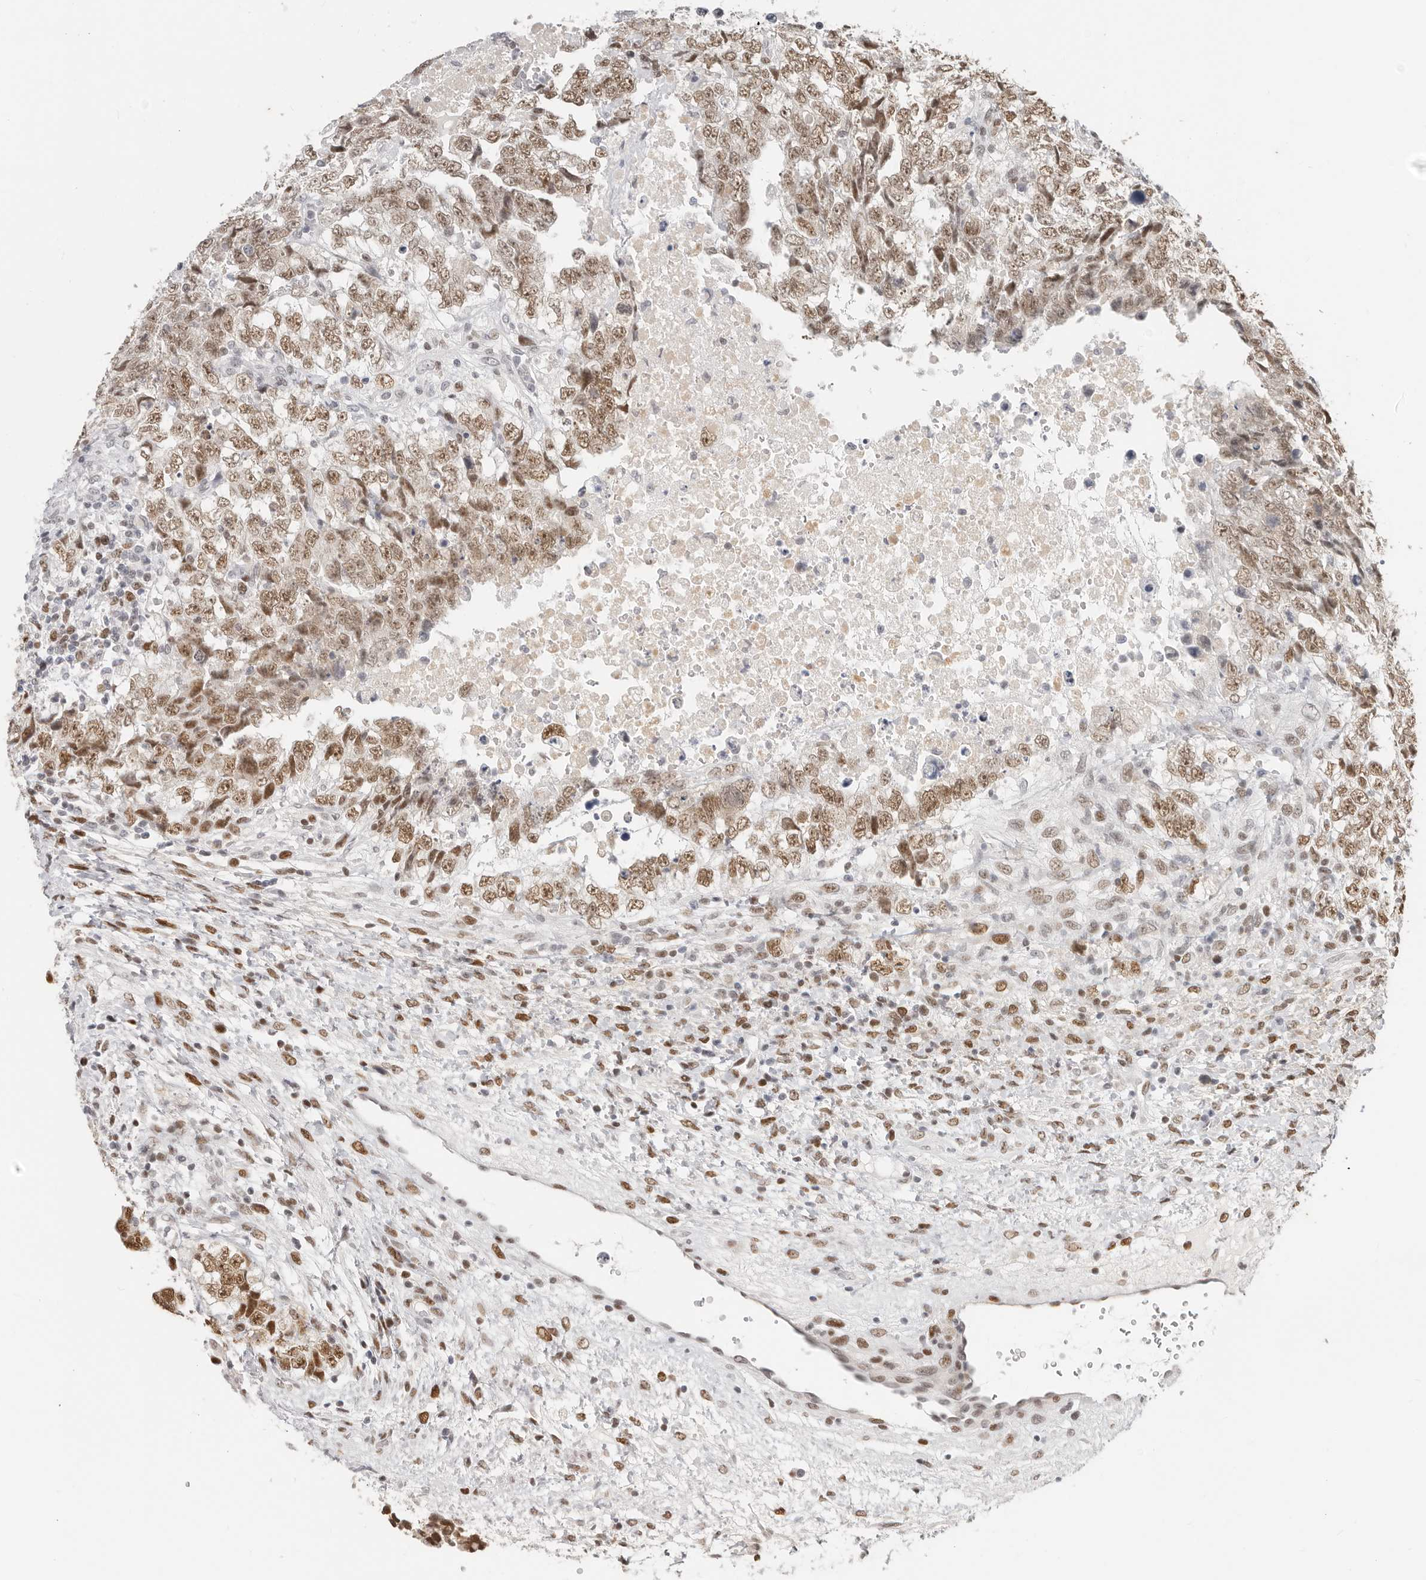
{"staining": {"intensity": "moderate", "quantity": ">75%", "location": "nuclear"}, "tissue": "testis cancer", "cell_type": "Tumor cells", "image_type": "cancer", "snomed": [{"axis": "morphology", "description": "Carcinoma, Embryonal, NOS"}, {"axis": "topography", "description": "Testis"}], "caption": "Immunohistochemical staining of testis embryonal carcinoma displays medium levels of moderate nuclear protein expression in about >75% of tumor cells.", "gene": "RFC2", "patient": {"sex": "male", "age": 37}}